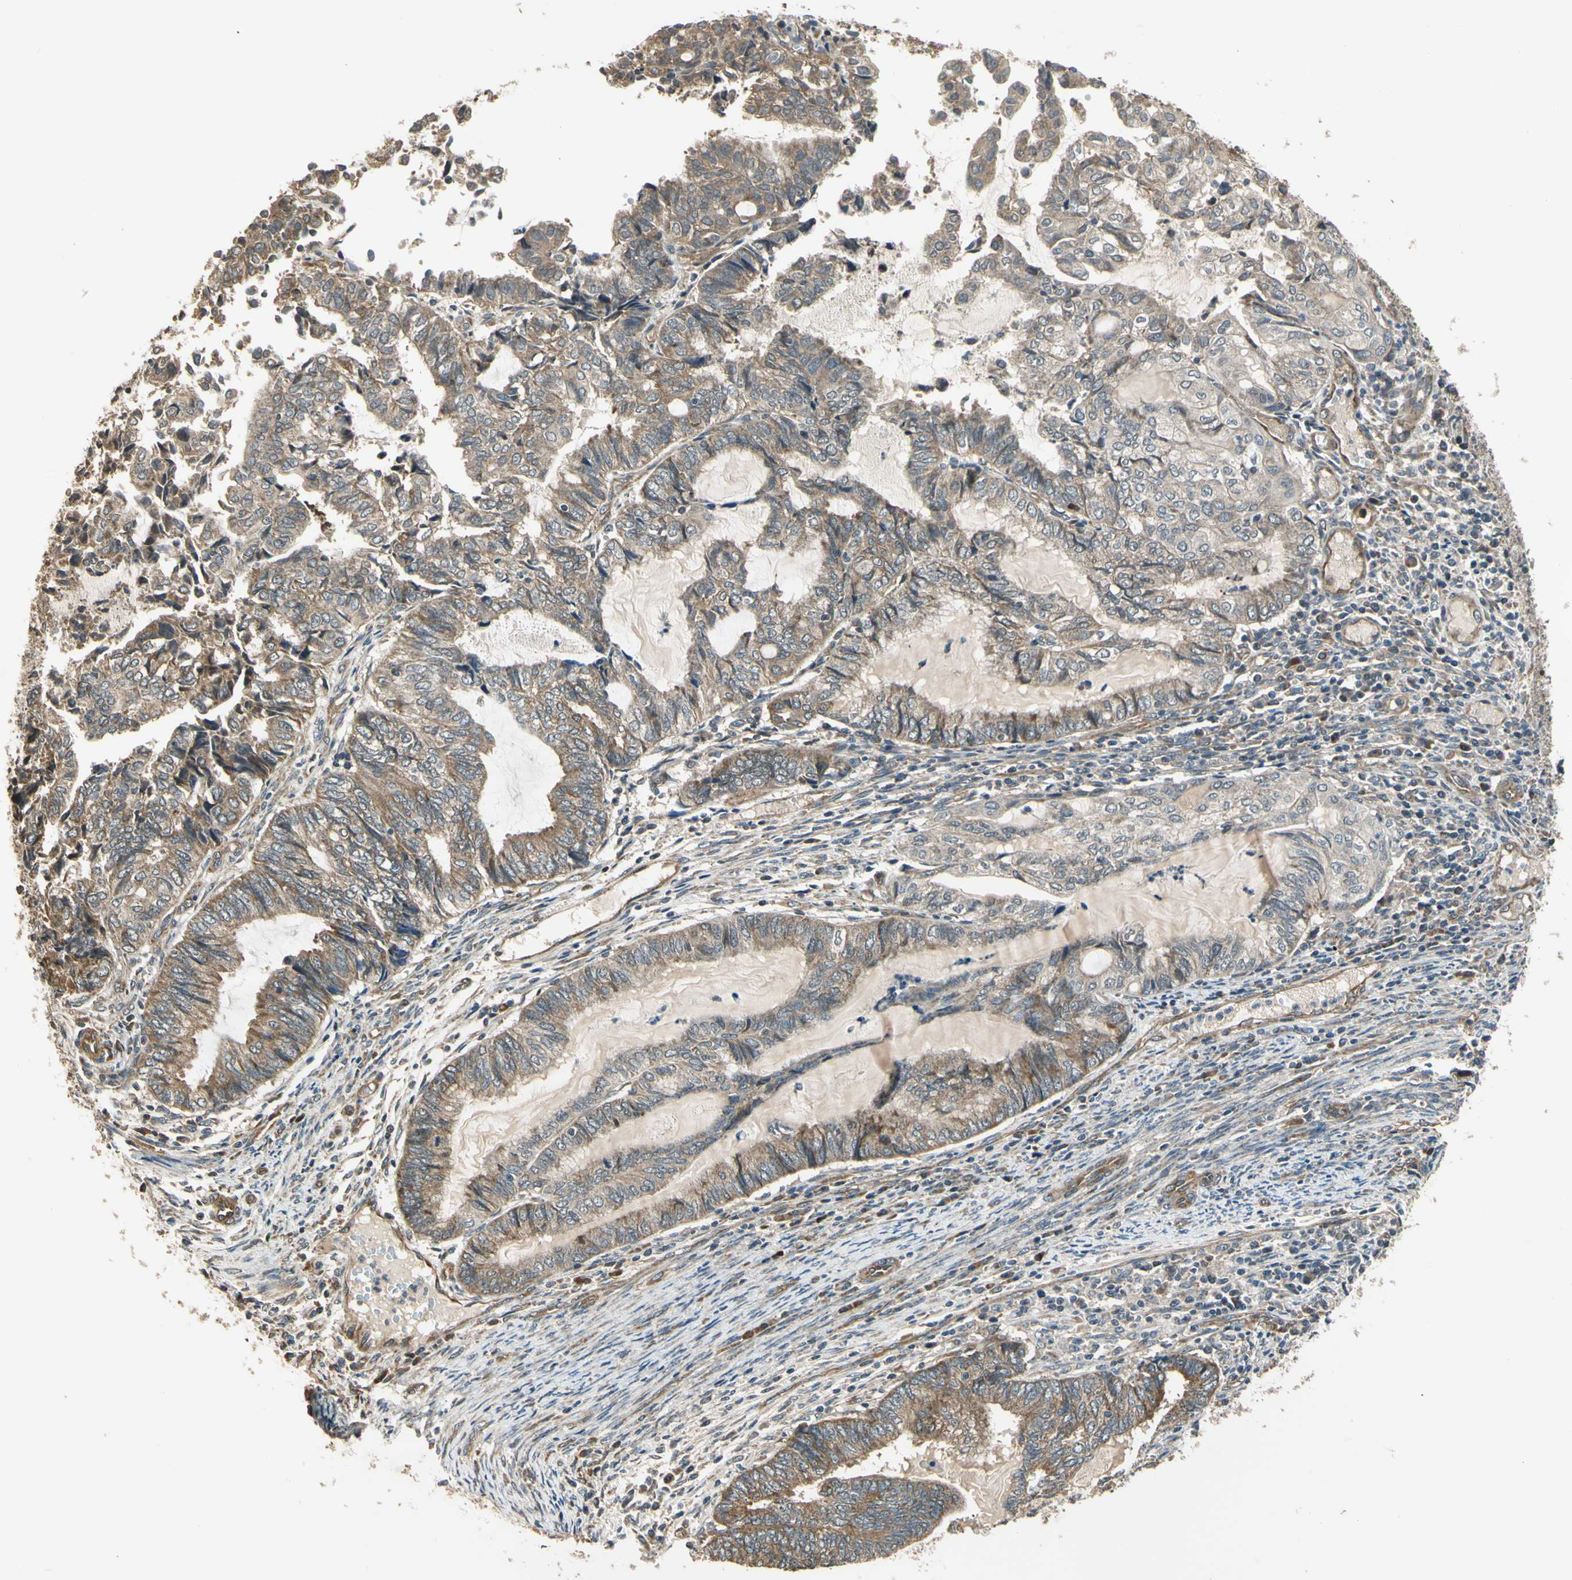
{"staining": {"intensity": "moderate", "quantity": ">75%", "location": "cytoplasmic/membranous"}, "tissue": "endometrial cancer", "cell_type": "Tumor cells", "image_type": "cancer", "snomed": [{"axis": "morphology", "description": "Adenocarcinoma, NOS"}, {"axis": "topography", "description": "Uterus"}, {"axis": "topography", "description": "Endometrium"}], "caption": "Endometrial cancer (adenocarcinoma) stained with DAB (3,3'-diaminobenzidine) immunohistochemistry (IHC) displays medium levels of moderate cytoplasmic/membranous staining in approximately >75% of tumor cells.", "gene": "EFNB2", "patient": {"sex": "female", "age": 70}}